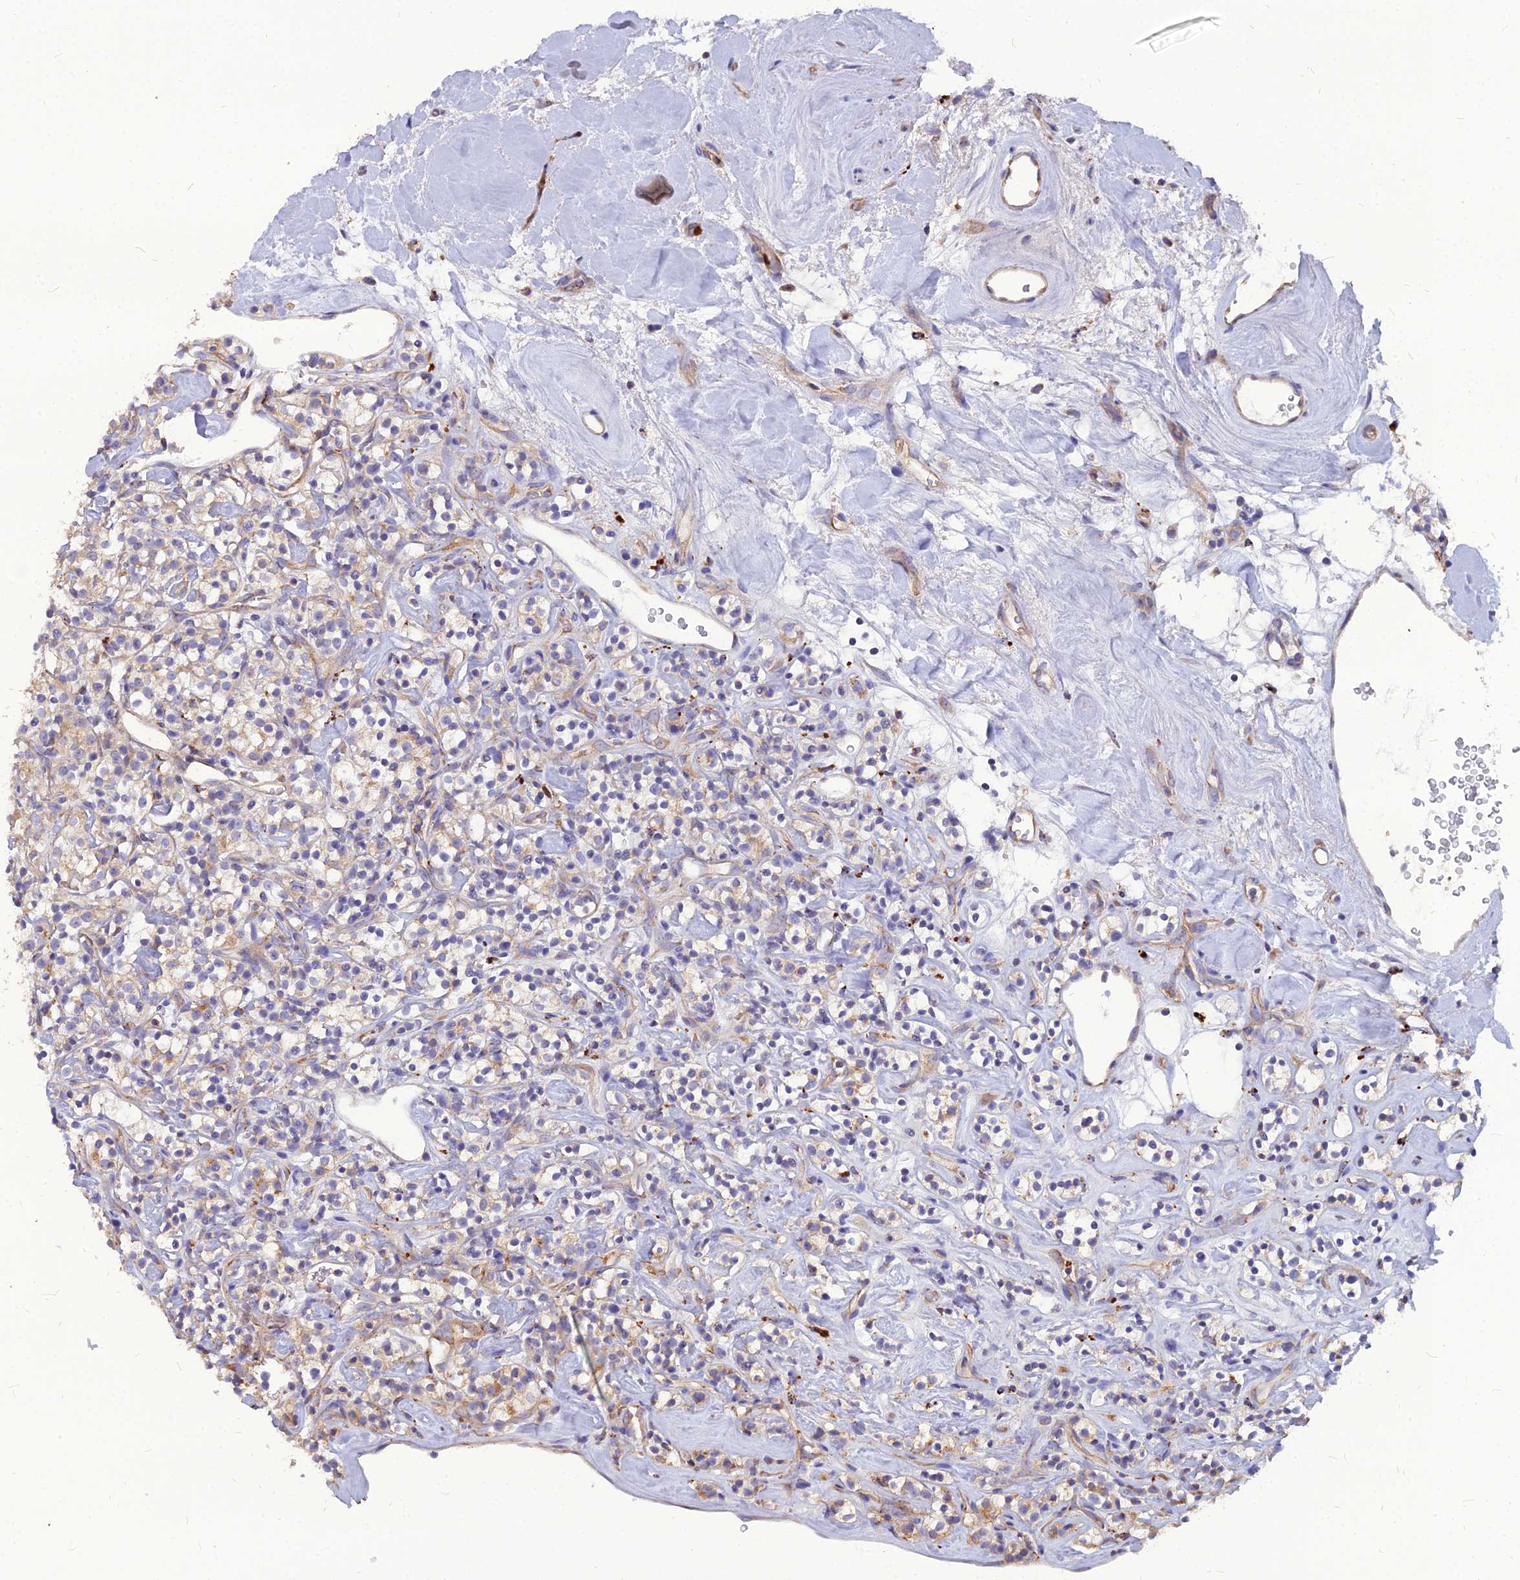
{"staining": {"intensity": "weak", "quantity": "<25%", "location": "cytoplasmic/membranous"}, "tissue": "renal cancer", "cell_type": "Tumor cells", "image_type": "cancer", "snomed": [{"axis": "morphology", "description": "Adenocarcinoma, NOS"}, {"axis": "topography", "description": "Kidney"}], "caption": "An image of human adenocarcinoma (renal) is negative for staining in tumor cells.", "gene": "PCED1B", "patient": {"sex": "male", "age": 77}}